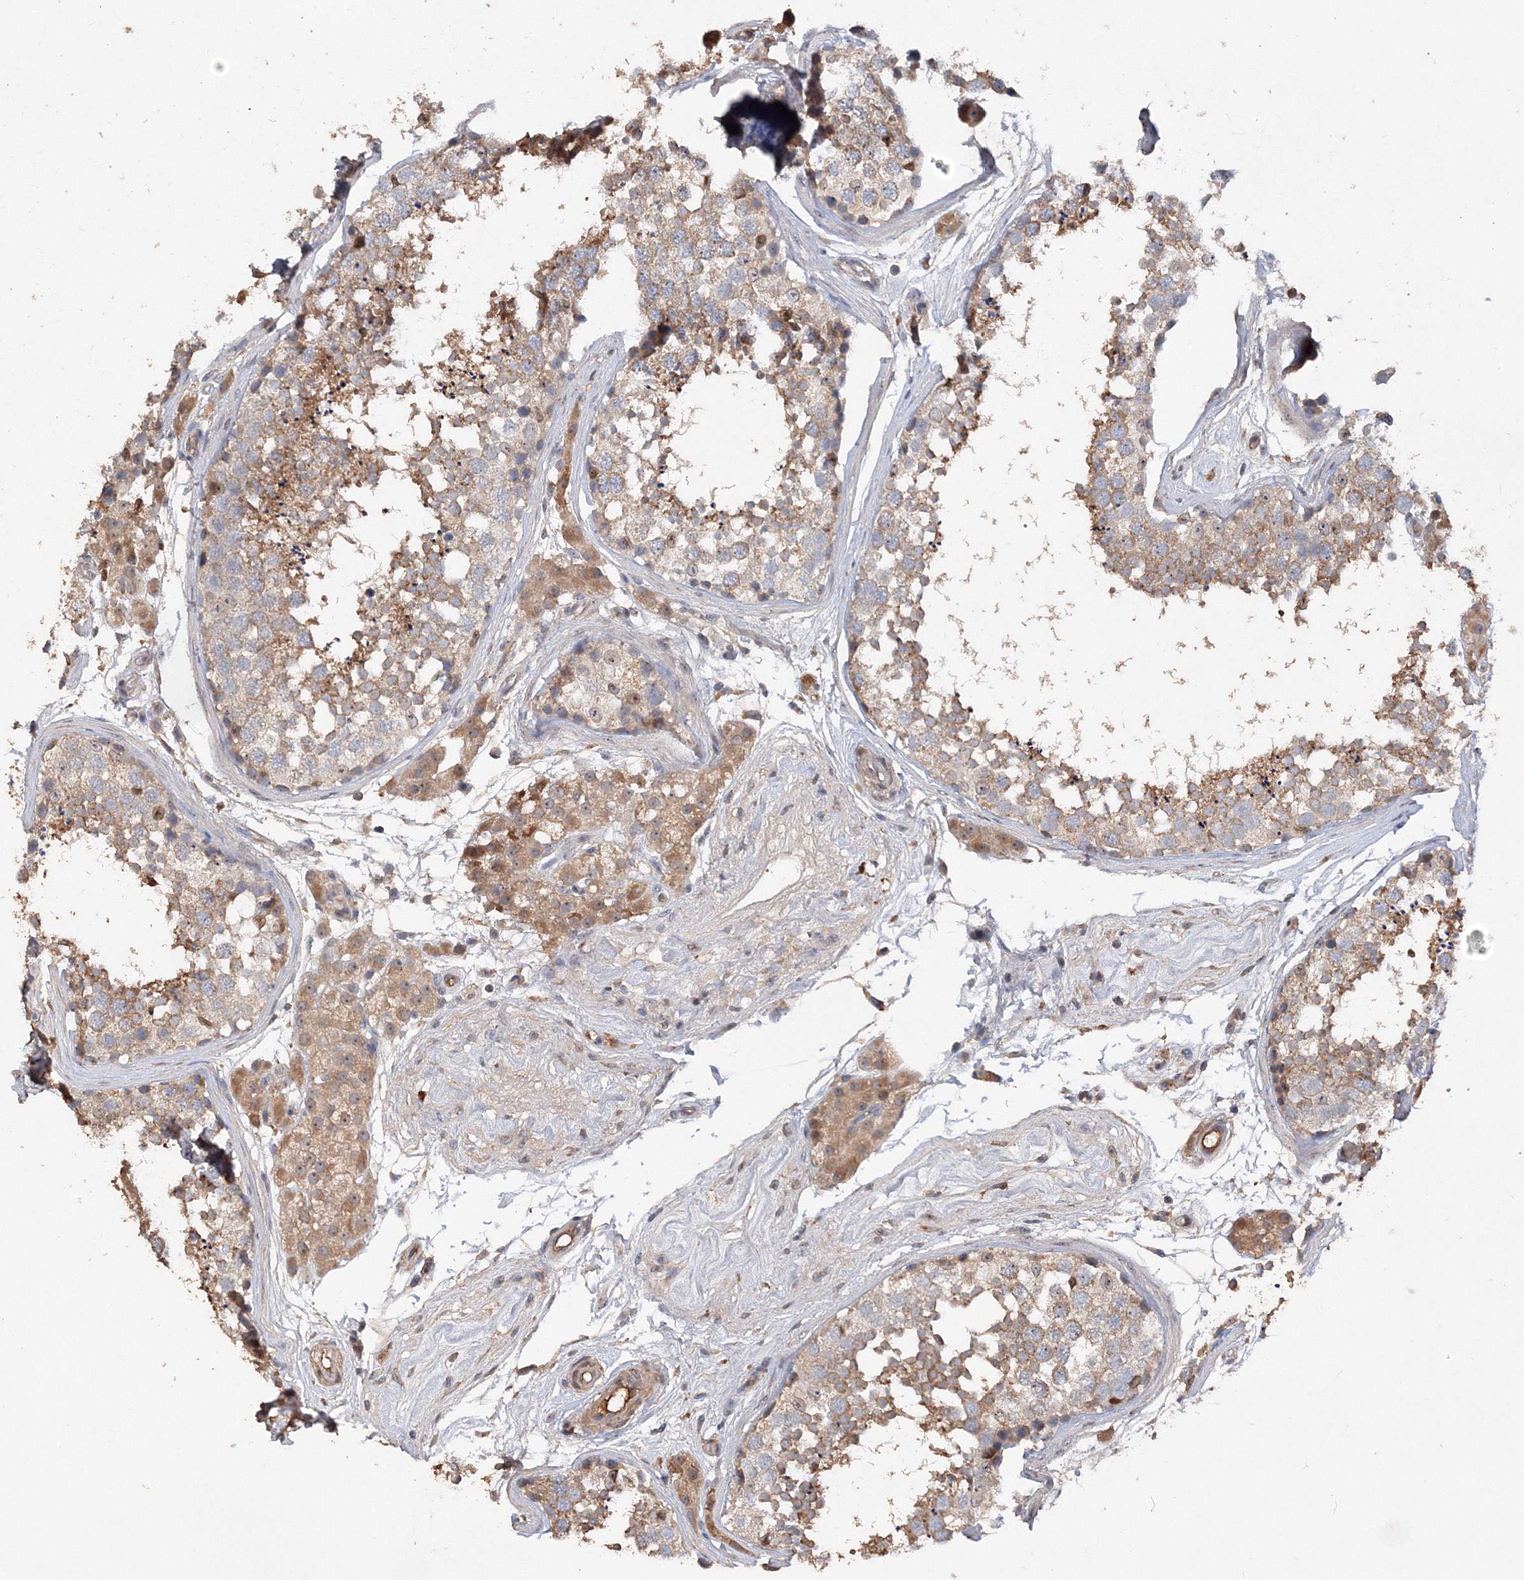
{"staining": {"intensity": "moderate", "quantity": ">75%", "location": "cytoplasmic/membranous"}, "tissue": "testis", "cell_type": "Cells in seminiferous ducts", "image_type": "normal", "snomed": [{"axis": "morphology", "description": "Normal tissue, NOS"}, {"axis": "topography", "description": "Testis"}], "caption": "This is a micrograph of immunohistochemistry staining of benign testis, which shows moderate staining in the cytoplasmic/membranous of cells in seminiferous ducts.", "gene": "GRINA", "patient": {"sex": "male", "age": 56}}